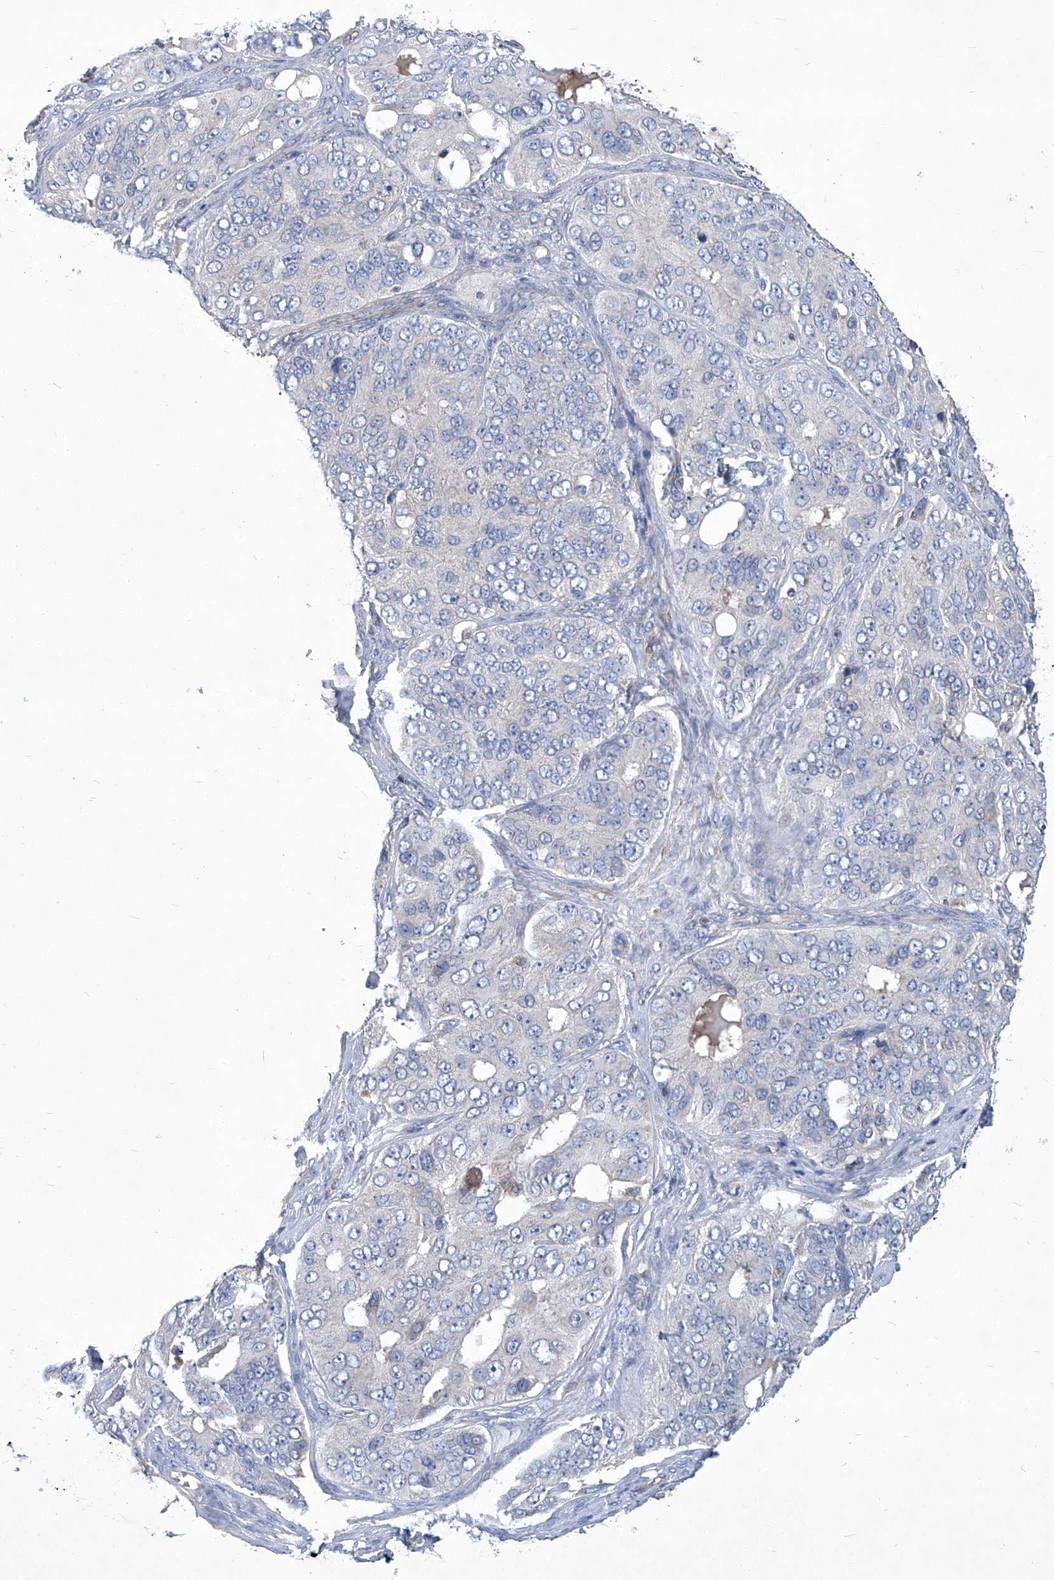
{"staining": {"intensity": "negative", "quantity": "none", "location": "none"}, "tissue": "ovarian cancer", "cell_type": "Tumor cells", "image_type": "cancer", "snomed": [{"axis": "morphology", "description": "Carcinoma, endometroid"}, {"axis": "topography", "description": "Ovary"}], "caption": "DAB (3,3'-diaminobenzidine) immunohistochemical staining of human ovarian cancer shows no significant staining in tumor cells. The staining is performed using DAB (3,3'-diaminobenzidine) brown chromogen with nuclei counter-stained in using hematoxylin.", "gene": "EPHA8", "patient": {"sex": "female", "age": 51}}